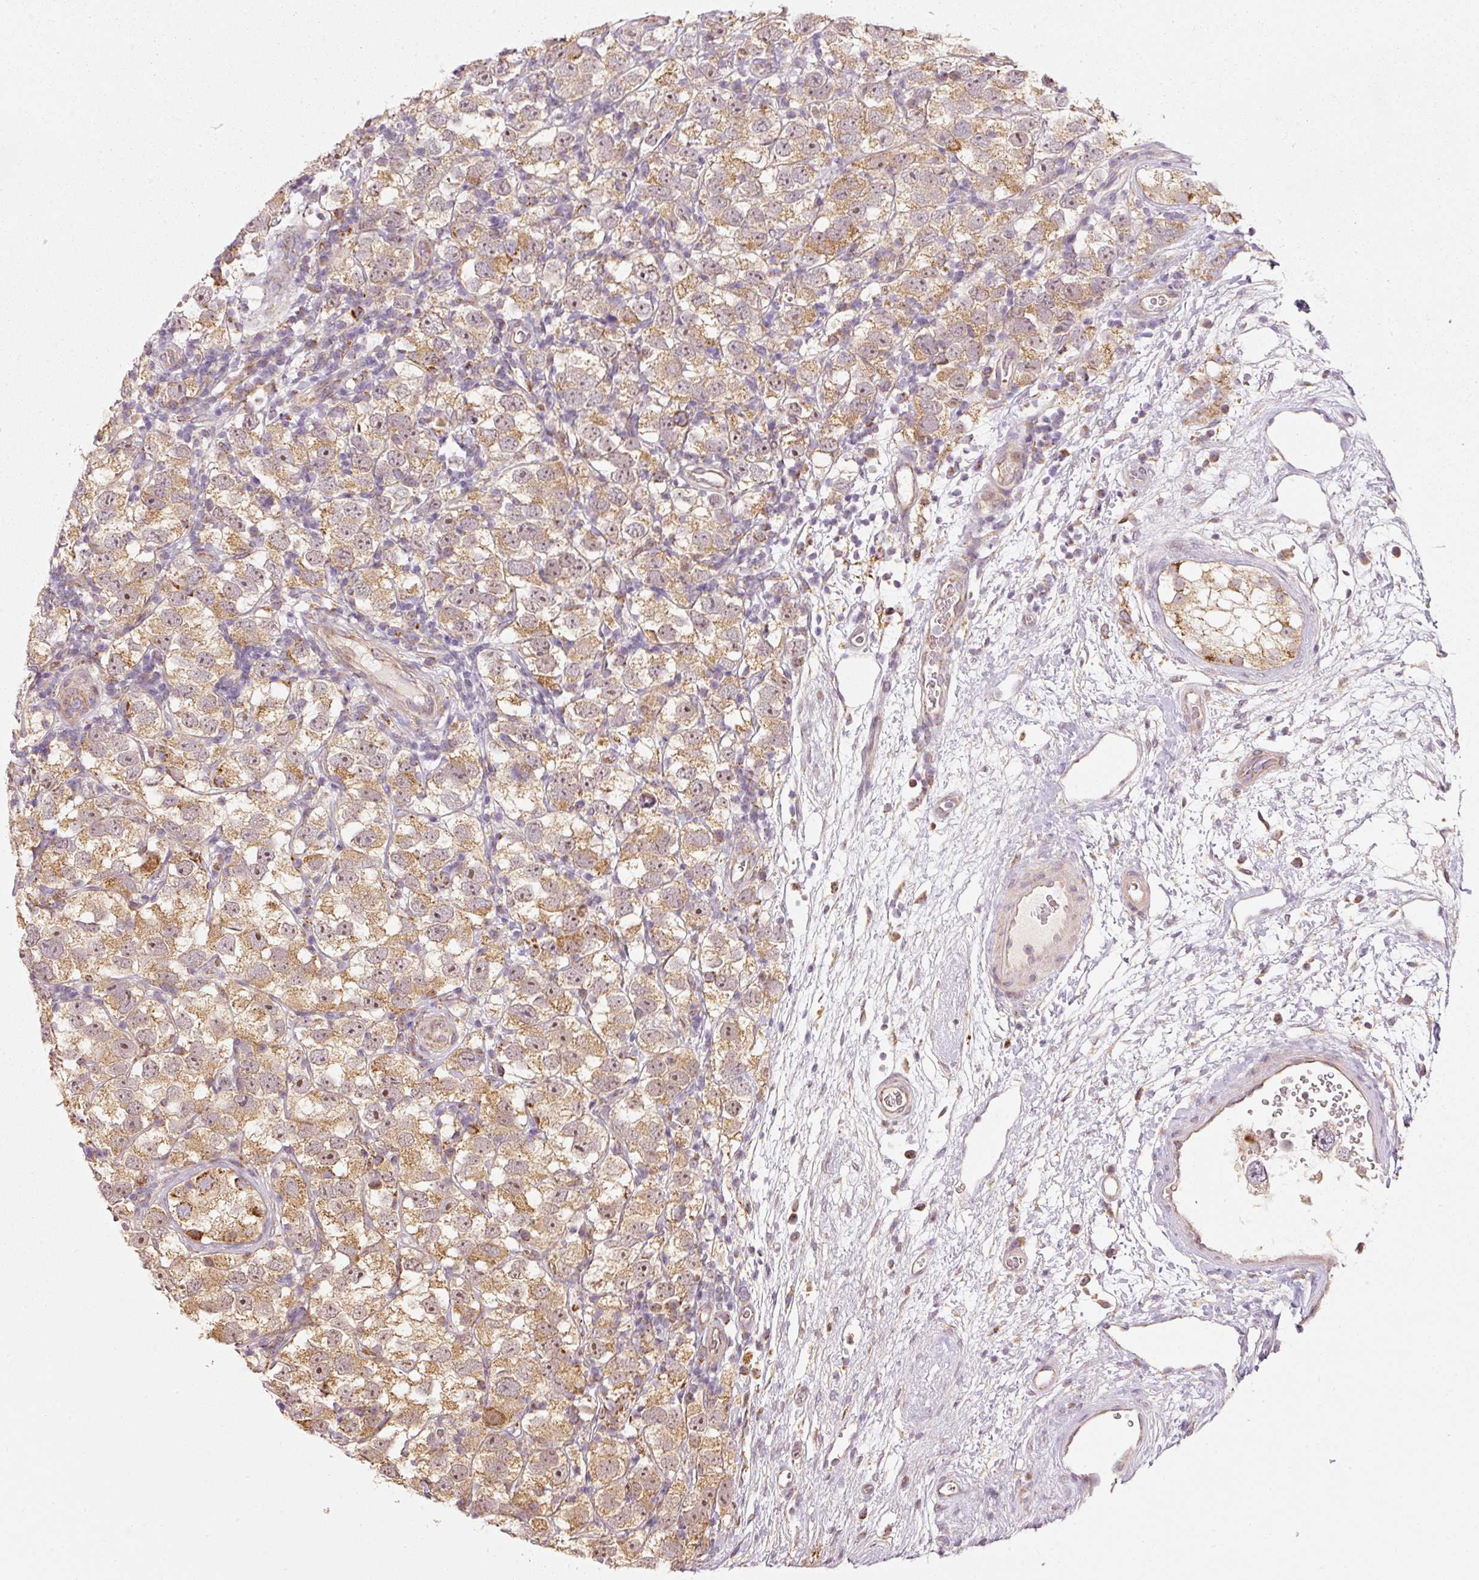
{"staining": {"intensity": "moderate", "quantity": ">75%", "location": "cytoplasmic/membranous"}, "tissue": "testis cancer", "cell_type": "Tumor cells", "image_type": "cancer", "snomed": [{"axis": "morphology", "description": "Seminoma, NOS"}, {"axis": "topography", "description": "Testis"}], "caption": "A brown stain labels moderate cytoplasmic/membranous expression of a protein in human testis cancer (seminoma) tumor cells.", "gene": "MTHFD1L", "patient": {"sex": "male", "age": 26}}